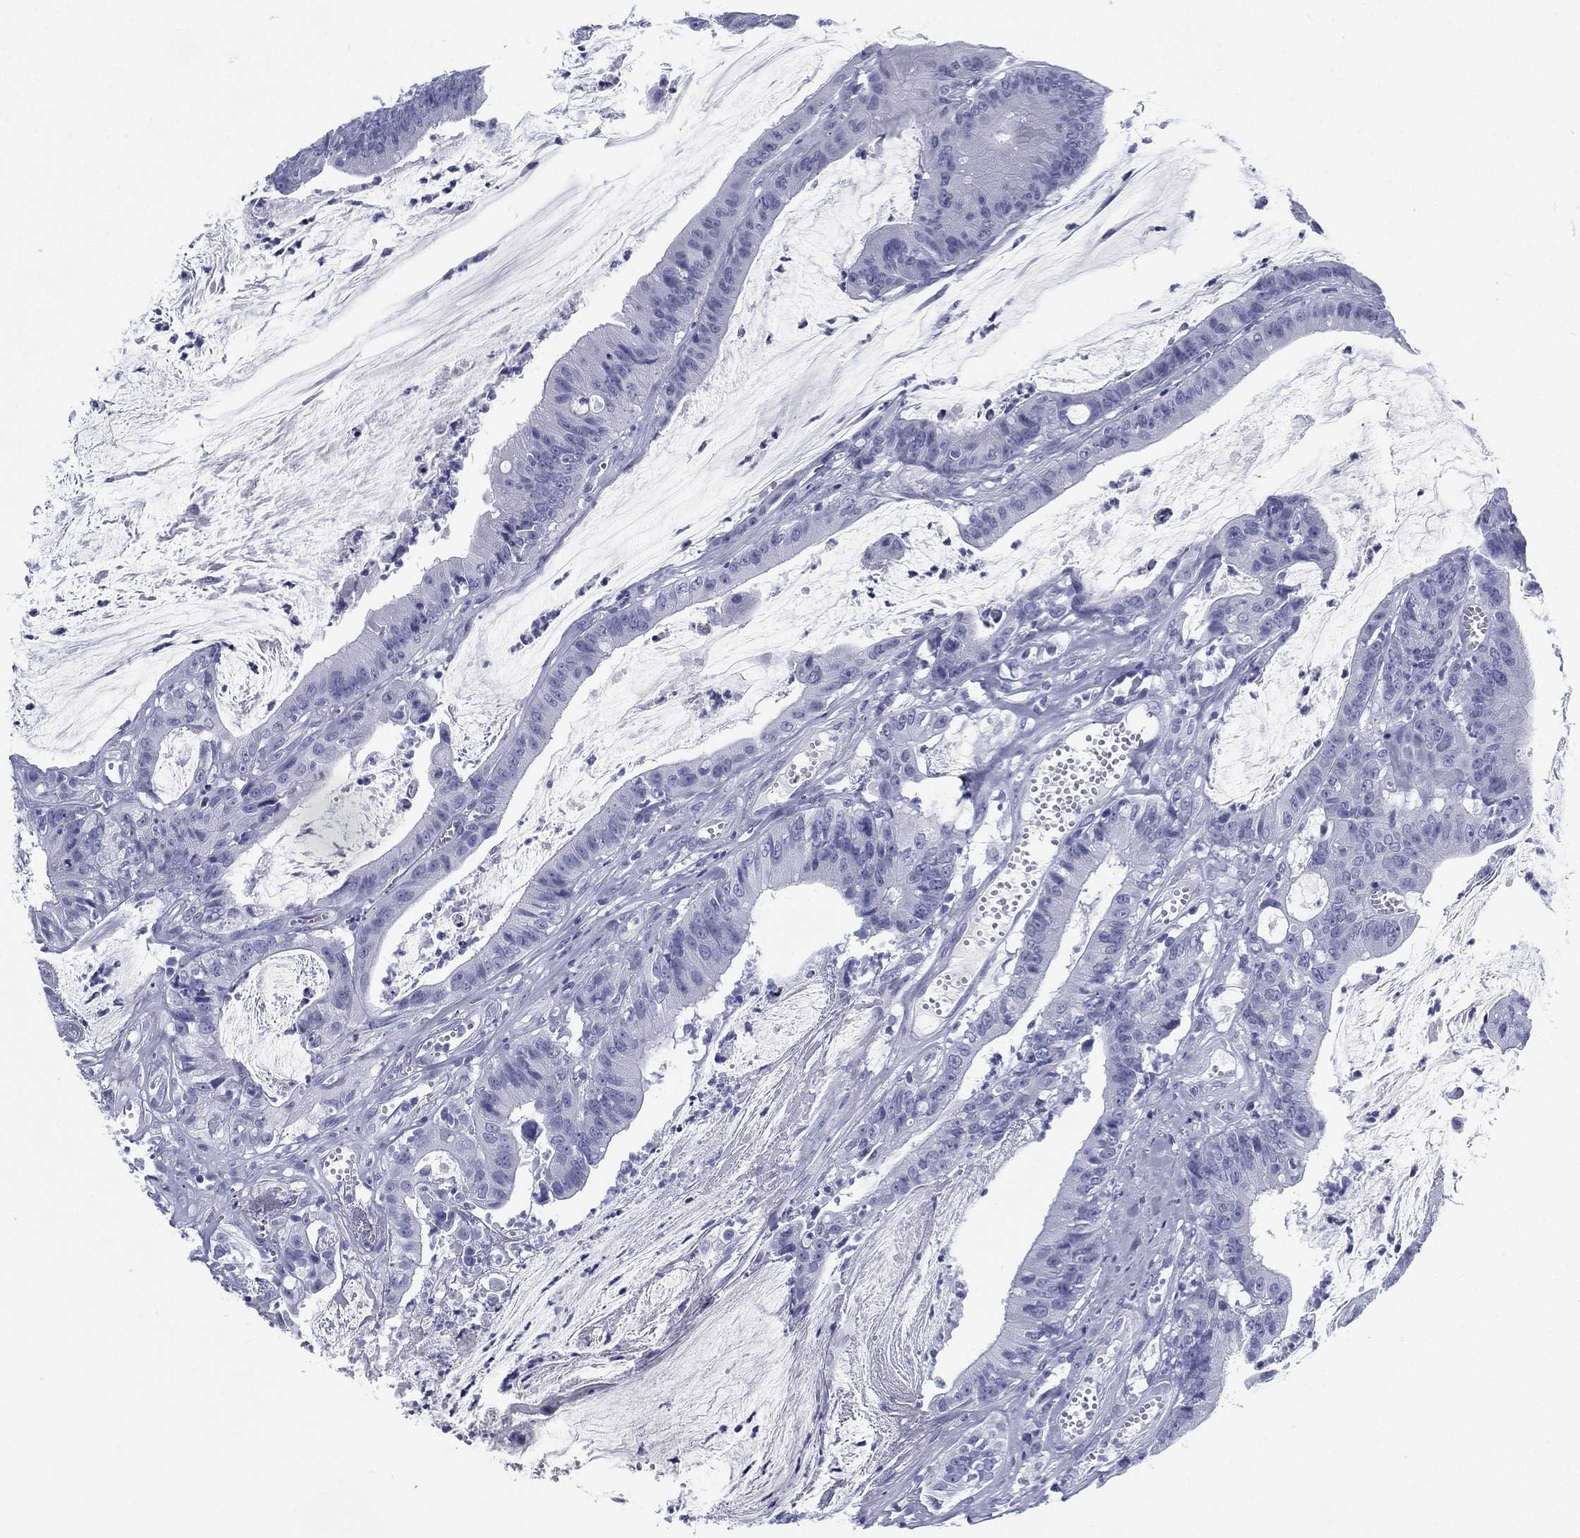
{"staining": {"intensity": "negative", "quantity": "none", "location": "none"}, "tissue": "colorectal cancer", "cell_type": "Tumor cells", "image_type": "cancer", "snomed": [{"axis": "morphology", "description": "Adenocarcinoma, NOS"}, {"axis": "topography", "description": "Colon"}], "caption": "Tumor cells show no significant staining in colorectal adenocarcinoma.", "gene": "ATP1B2", "patient": {"sex": "female", "age": 69}}